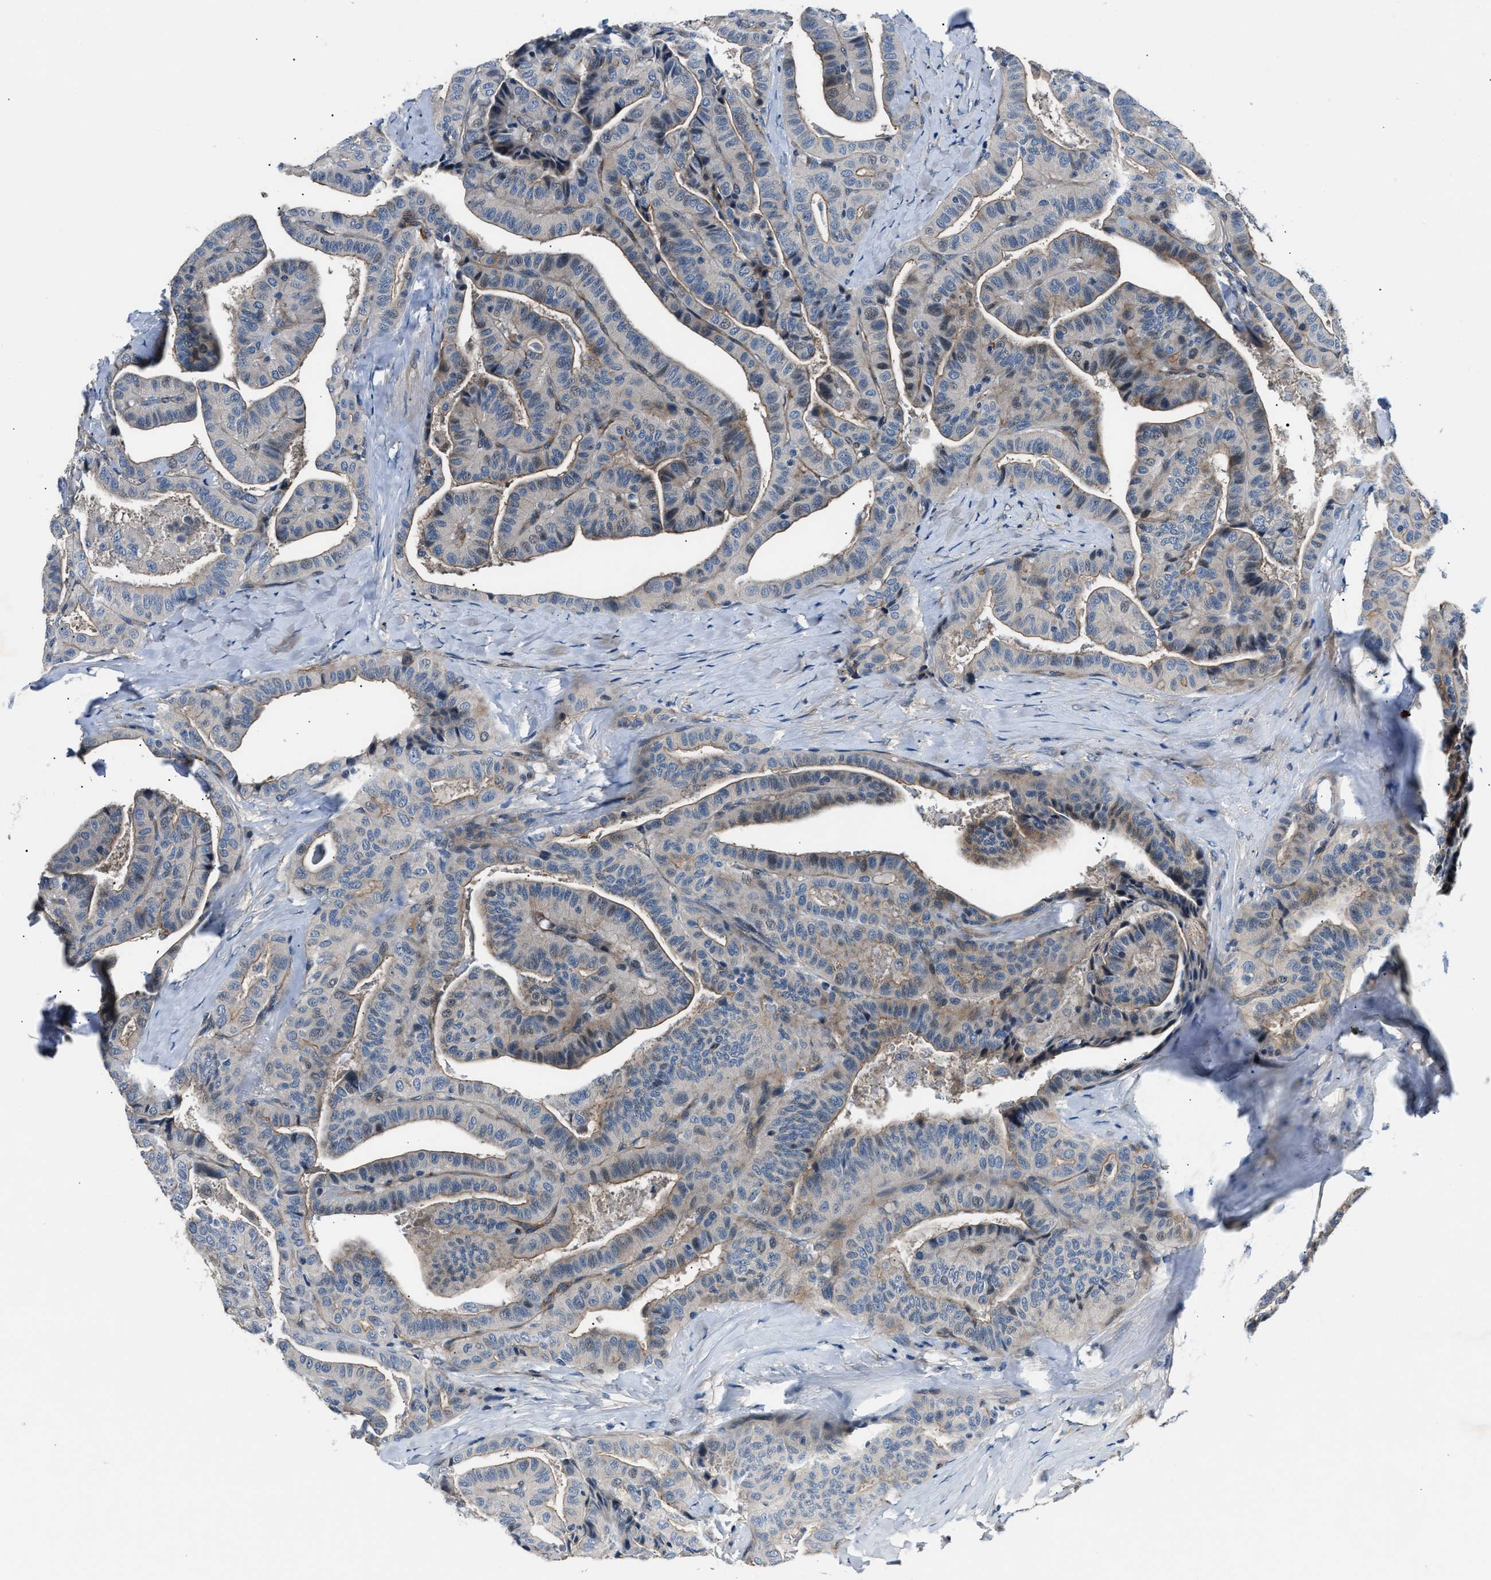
{"staining": {"intensity": "weak", "quantity": "<25%", "location": "cytoplasmic/membranous"}, "tissue": "thyroid cancer", "cell_type": "Tumor cells", "image_type": "cancer", "snomed": [{"axis": "morphology", "description": "Papillary adenocarcinoma, NOS"}, {"axis": "topography", "description": "Thyroid gland"}], "caption": "A micrograph of human thyroid papillary adenocarcinoma is negative for staining in tumor cells.", "gene": "MPDZ", "patient": {"sex": "male", "age": 77}}